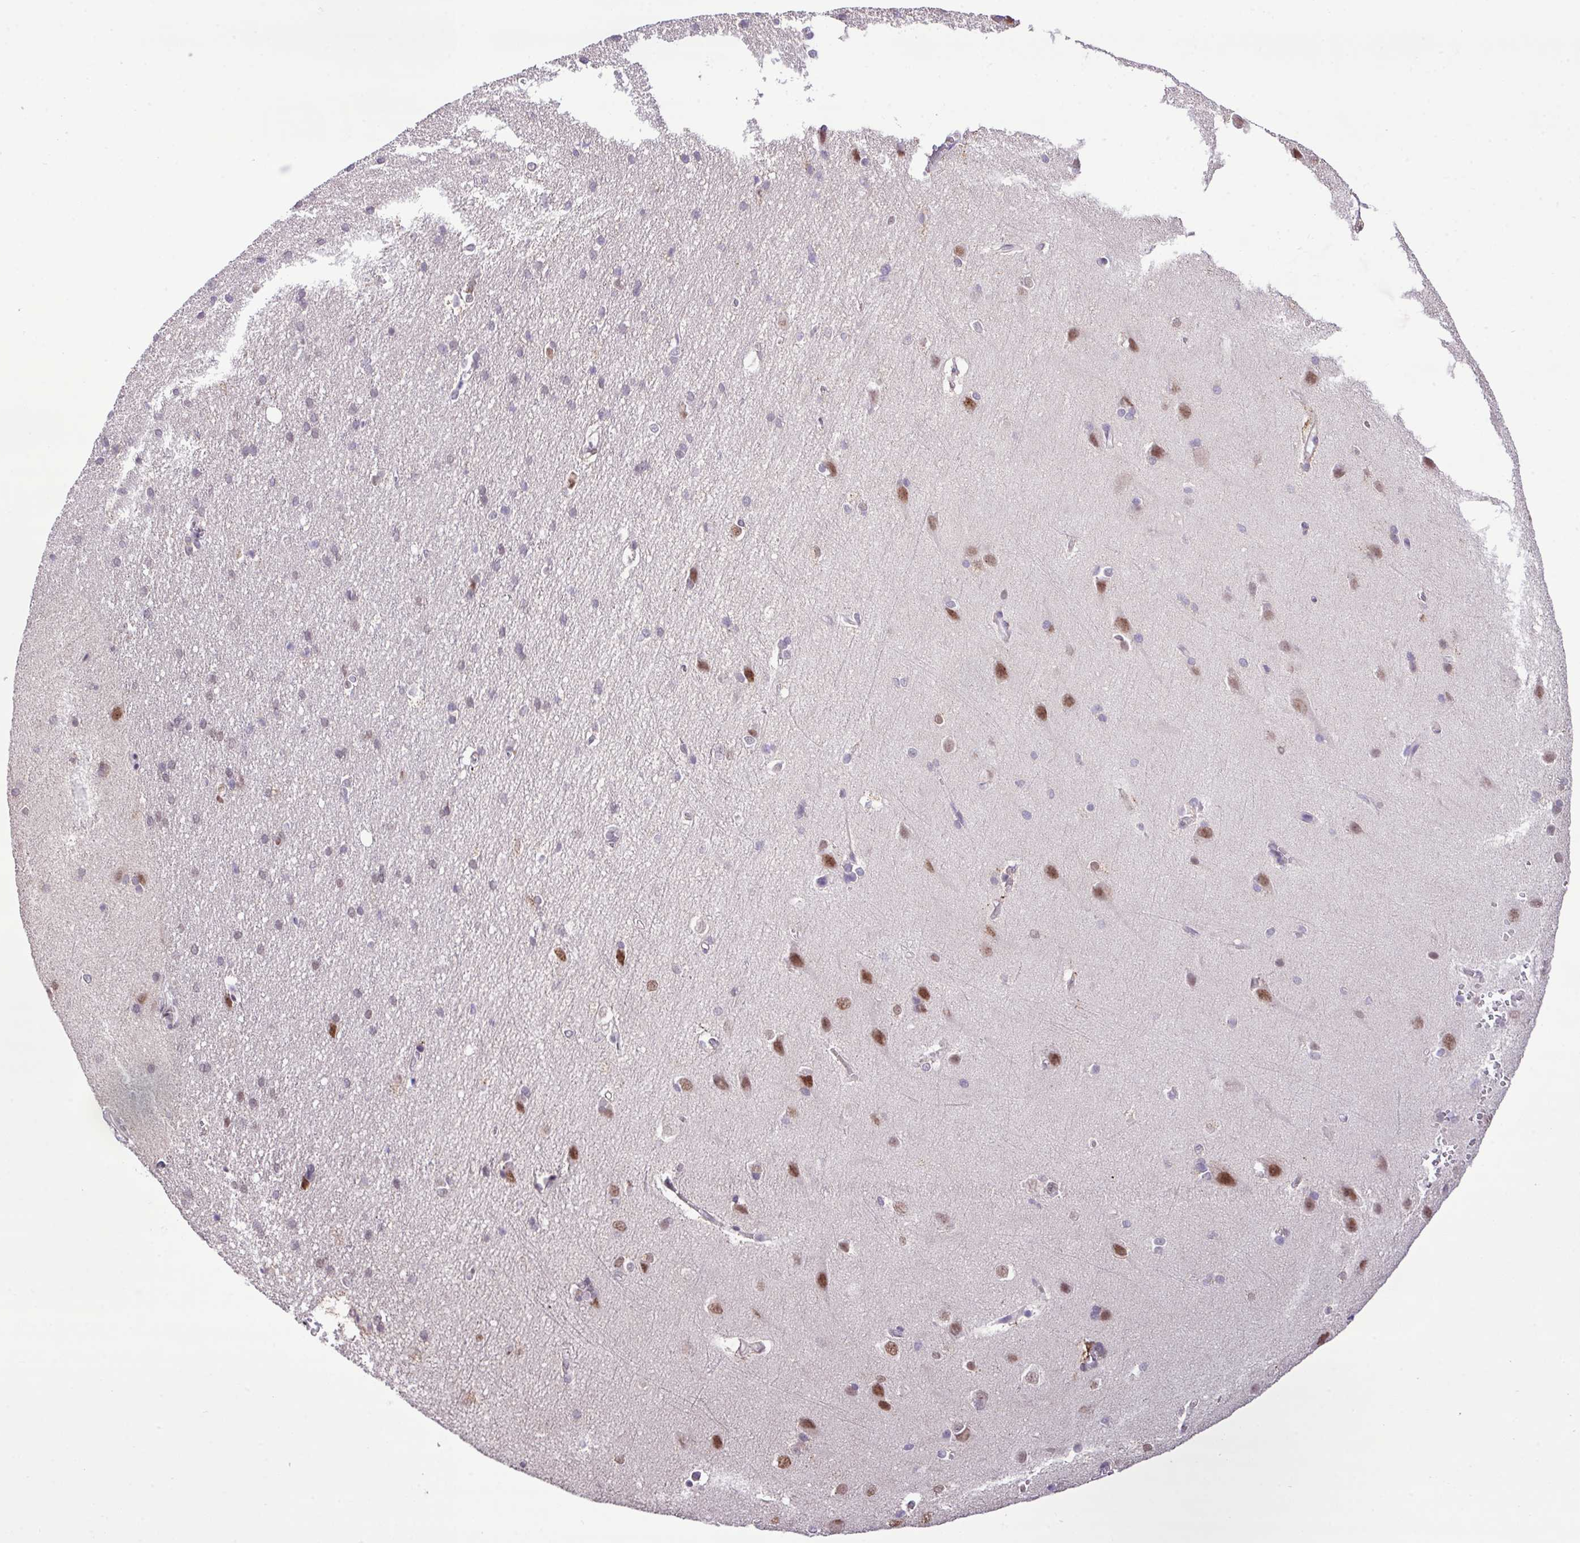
{"staining": {"intensity": "negative", "quantity": "none", "location": "none"}, "tissue": "cerebral cortex", "cell_type": "Endothelial cells", "image_type": "normal", "snomed": [{"axis": "morphology", "description": "Normal tissue, NOS"}, {"axis": "topography", "description": "Cerebral cortex"}], "caption": "Cerebral cortex was stained to show a protein in brown. There is no significant positivity in endothelial cells. Brightfield microscopy of IHC stained with DAB (brown) and hematoxylin (blue), captured at high magnification.", "gene": "YLPM1", "patient": {"sex": "male", "age": 37}}